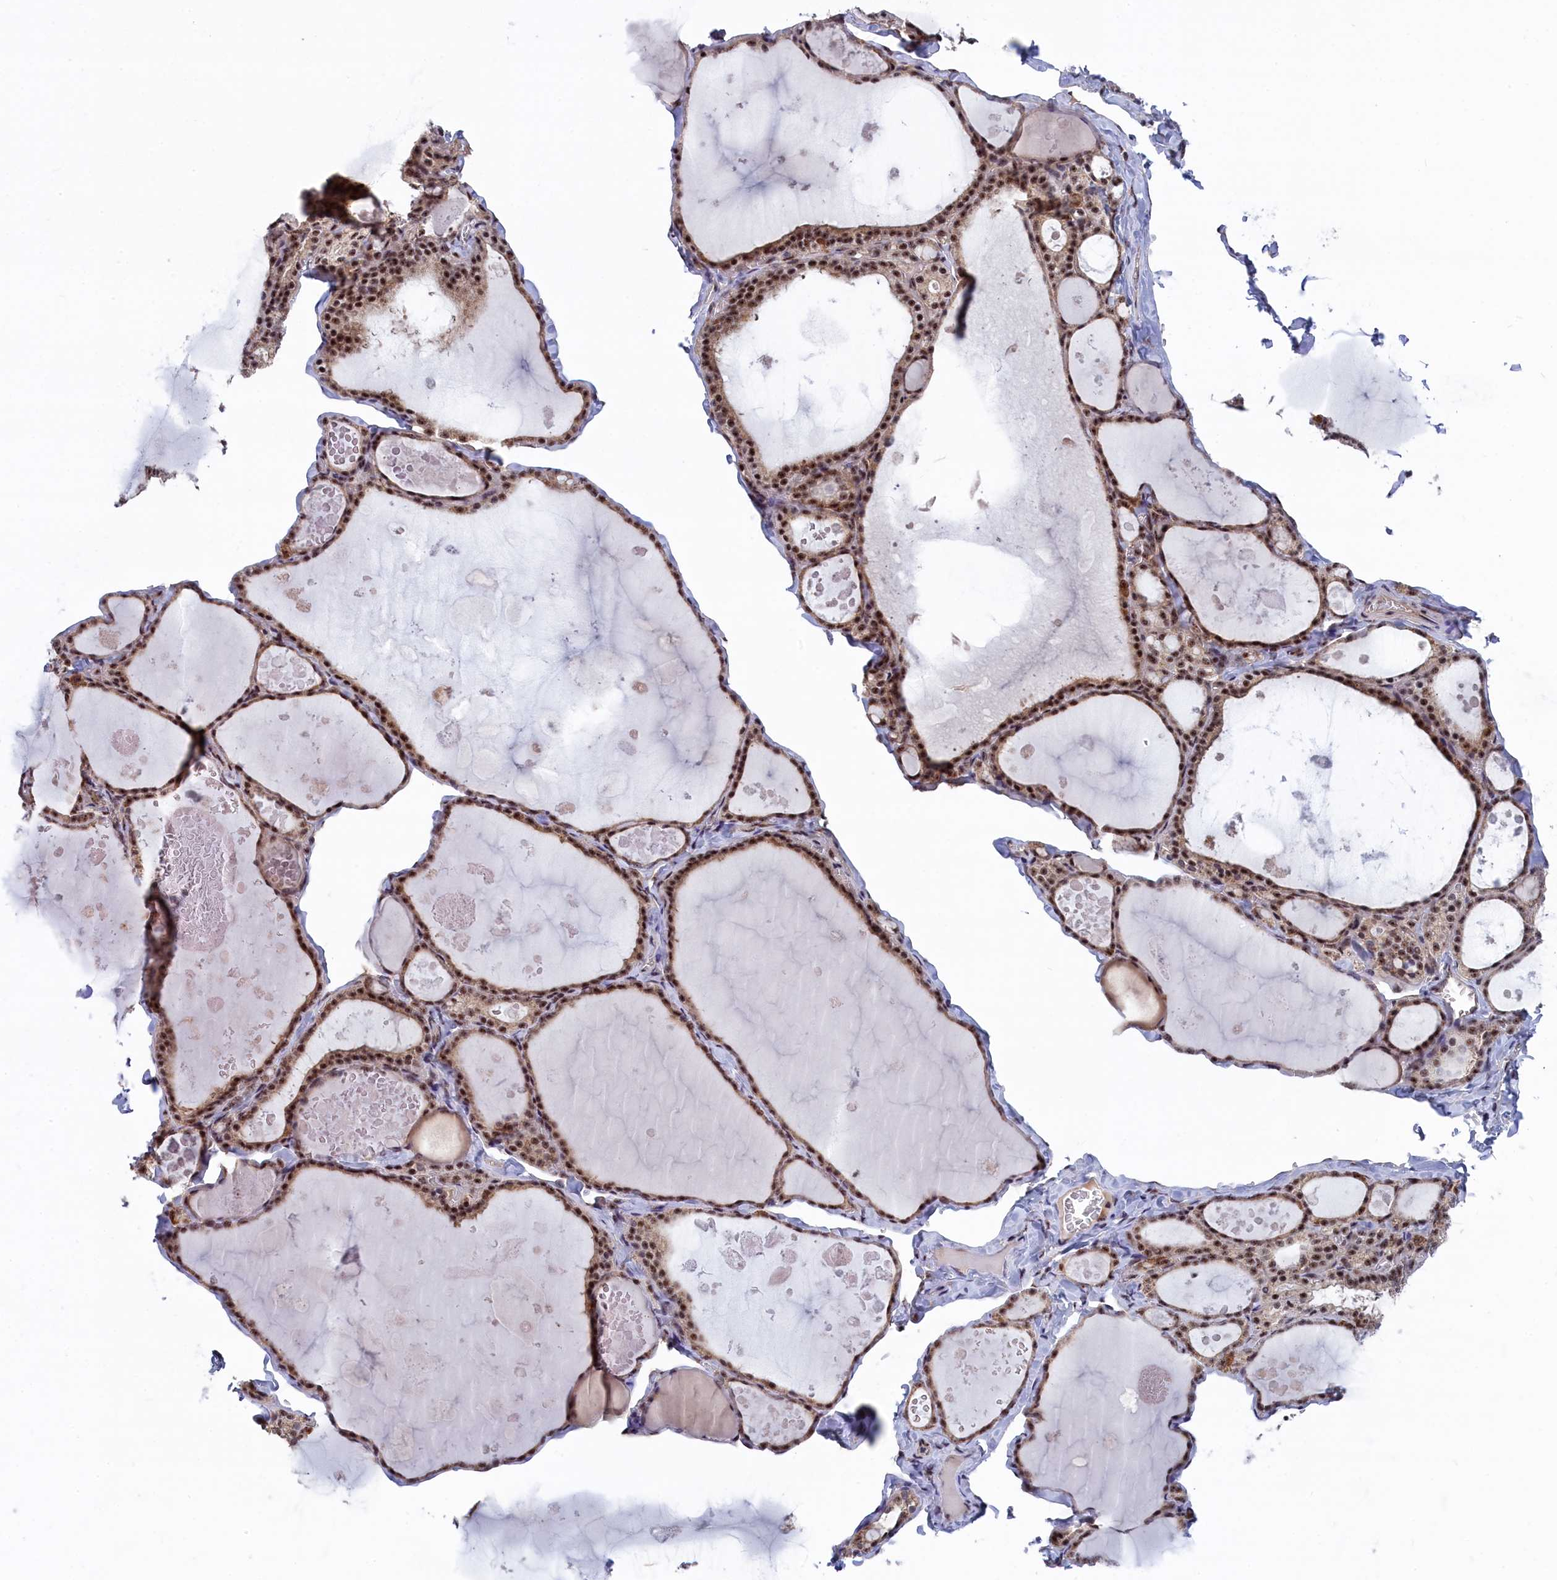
{"staining": {"intensity": "moderate", "quantity": ">75%", "location": "nuclear"}, "tissue": "thyroid gland", "cell_type": "Glandular cells", "image_type": "normal", "snomed": [{"axis": "morphology", "description": "Normal tissue, NOS"}, {"axis": "topography", "description": "Thyroid gland"}], "caption": "Immunohistochemistry (IHC) micrograph of unremarkable thyroid gland: thyroid gland stained using IHC displays medium levels of moderate protein expression localized specifically in the nuclear of glandular cells, appearing as a nuclear brown color.", "gene": "TAB1", "patient": {"sex": "male", "age": 56}}